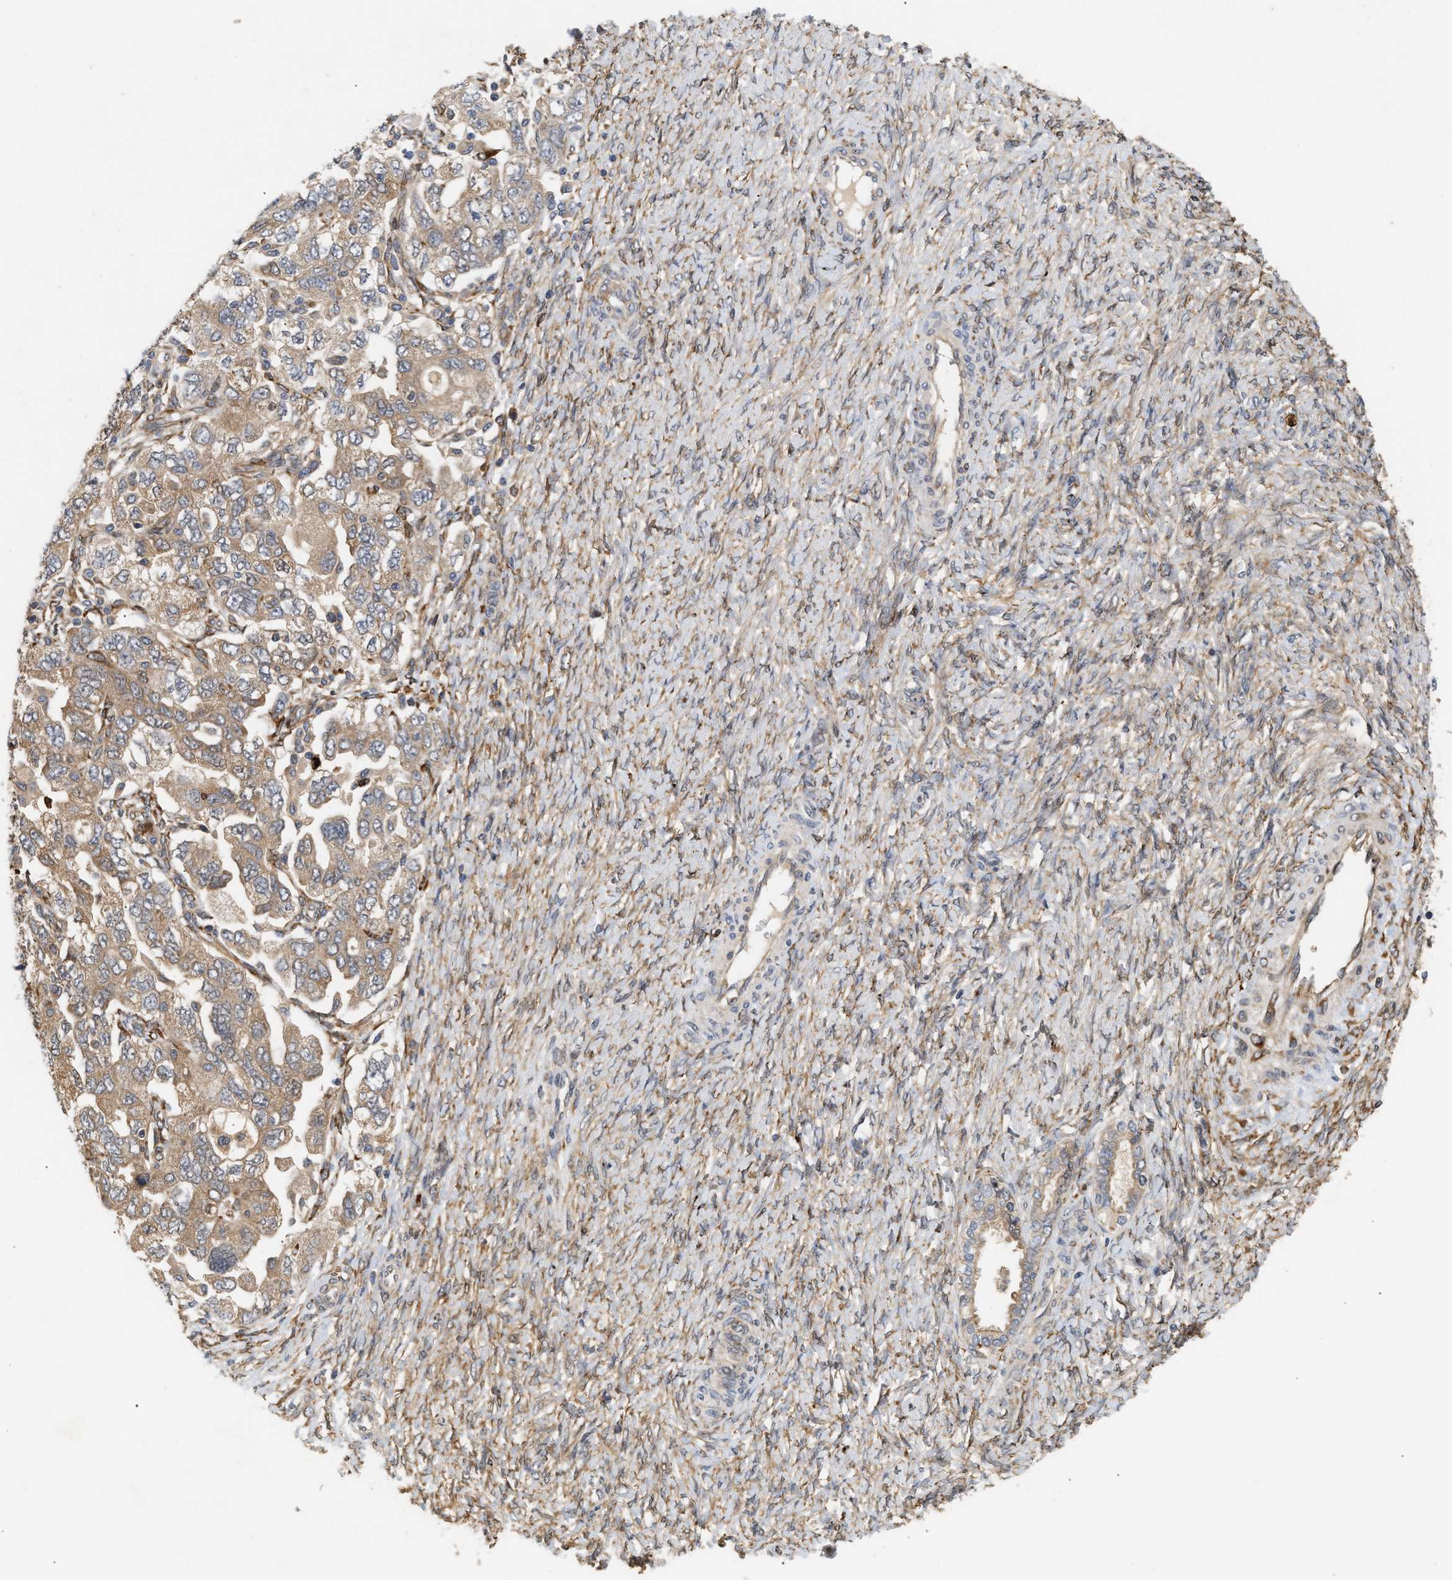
{"staining": {"intensity": "moderate", "quantity": ">75%", "location": "cytoplasmic/membranous"}, "tissue": "ovarian cancer", "cell_type": "Tumor cells", "image_type": "cancer", "snomed": [{"axis": "morphology", "description": "Carcinoma, NOS"}, {"axis": "morphology", "description": "Cystadenocarcinoma, serous, NOS"}, {"axis": "topography", "description": "Ovary"}], "caption": "Ovarian cancer stained with DAB immunohistochemistry shows medium levels of moderate cytoplasmic/membranous staining in about >75% of tumor cells.", "gene": "PLCD1", "patient": {"sex": "female", "age": 69}}